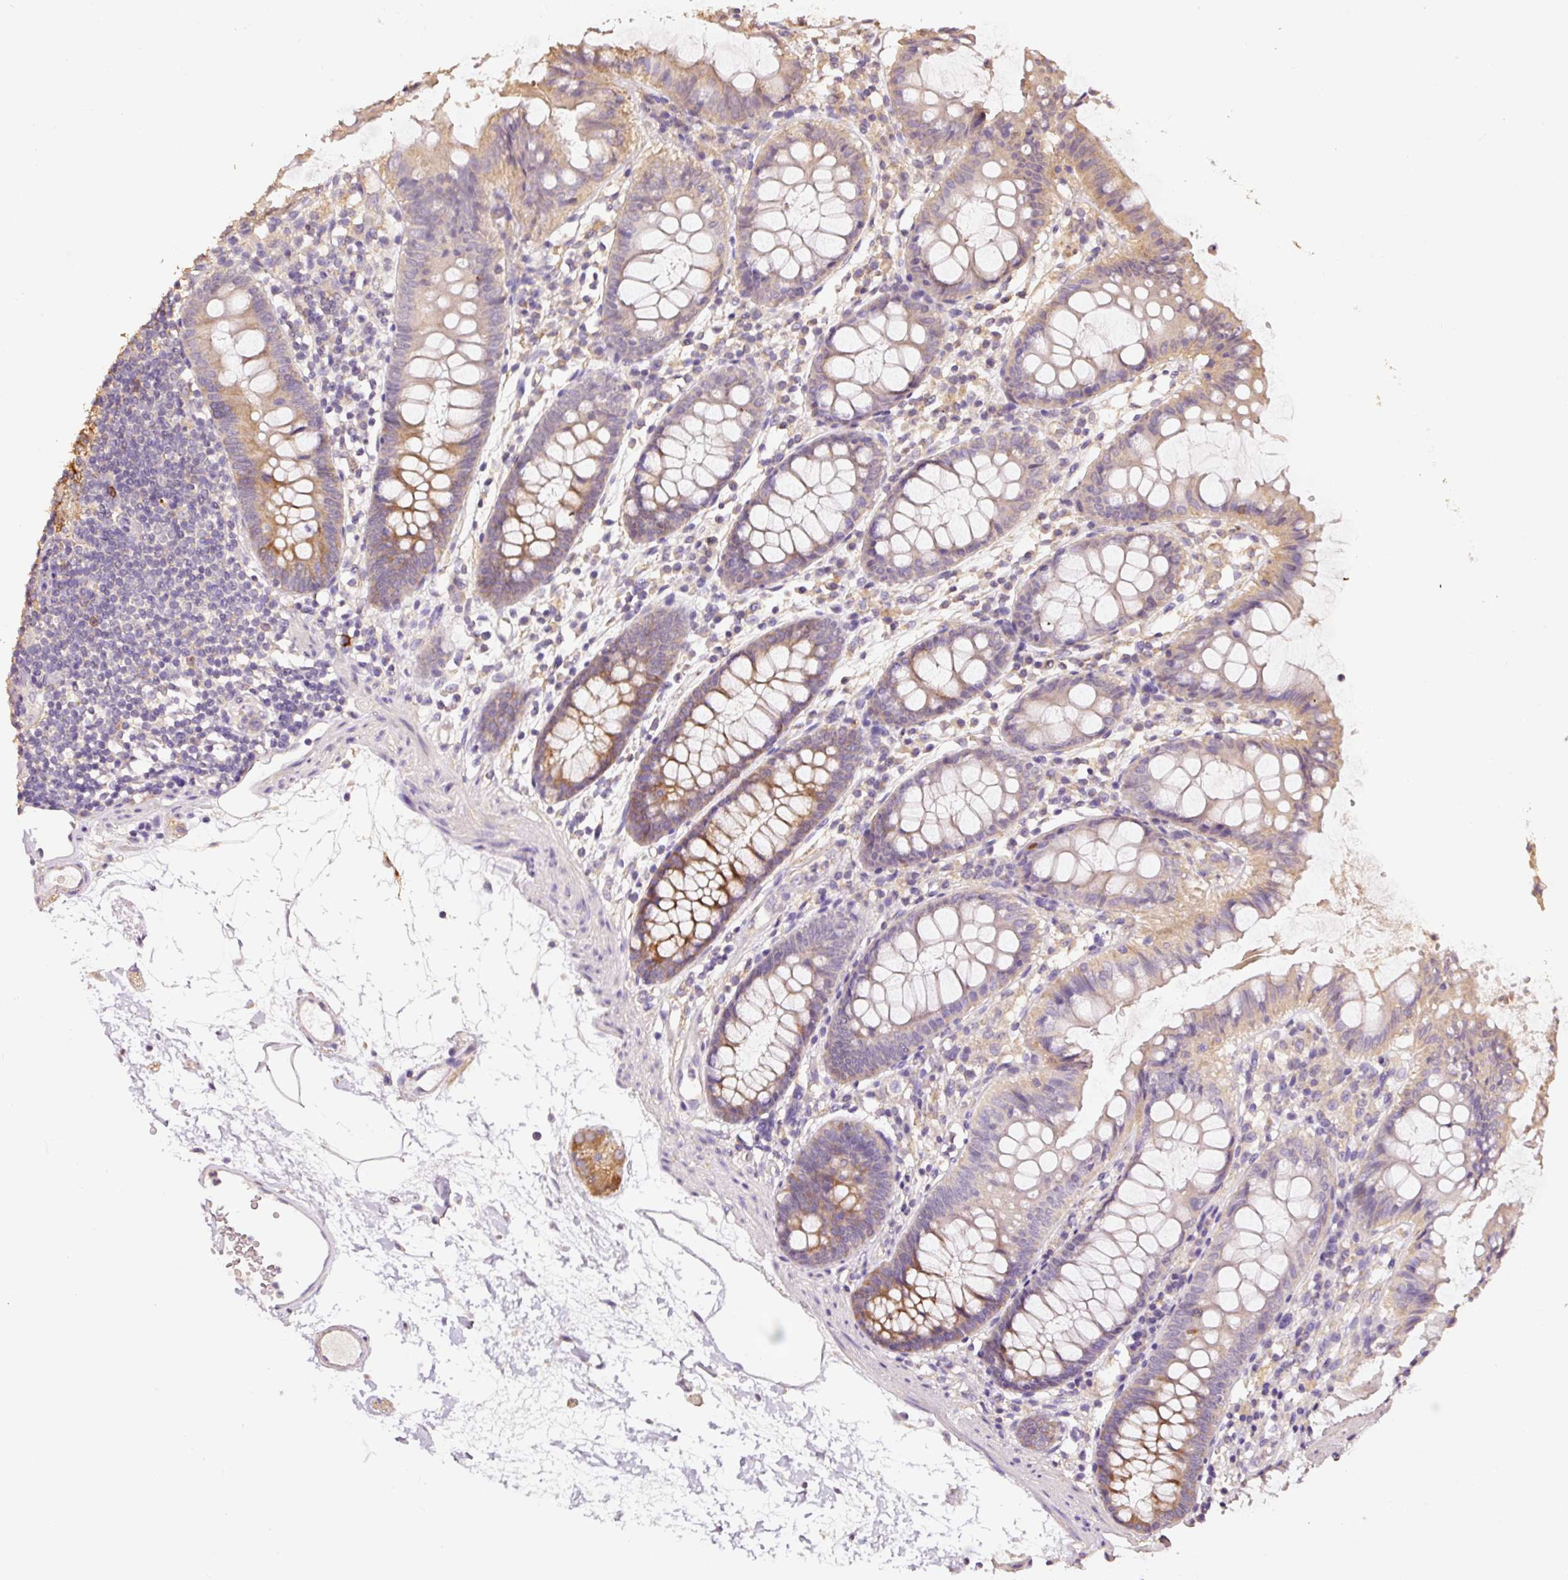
{"staining": {"intensity": "weak", "quantity": "<25%", "location": "cytoplasmic/membranous"}, "tissue": "colon", "cell_type": "Endothelial cells", "image_type": "normal", "snomed": [{"axis": "morphology", "description": "Normal tissue, NOS"}, {"axis": "topography", "description": "Colon"}], "caption": "High power microscopy histopathology image of an immunohistochemistry histopathology image of benign colon, revealing no significant positivity in endothelial cells.", "gene": "HERC2", "patient": {"sex": "female", "age": 84}}